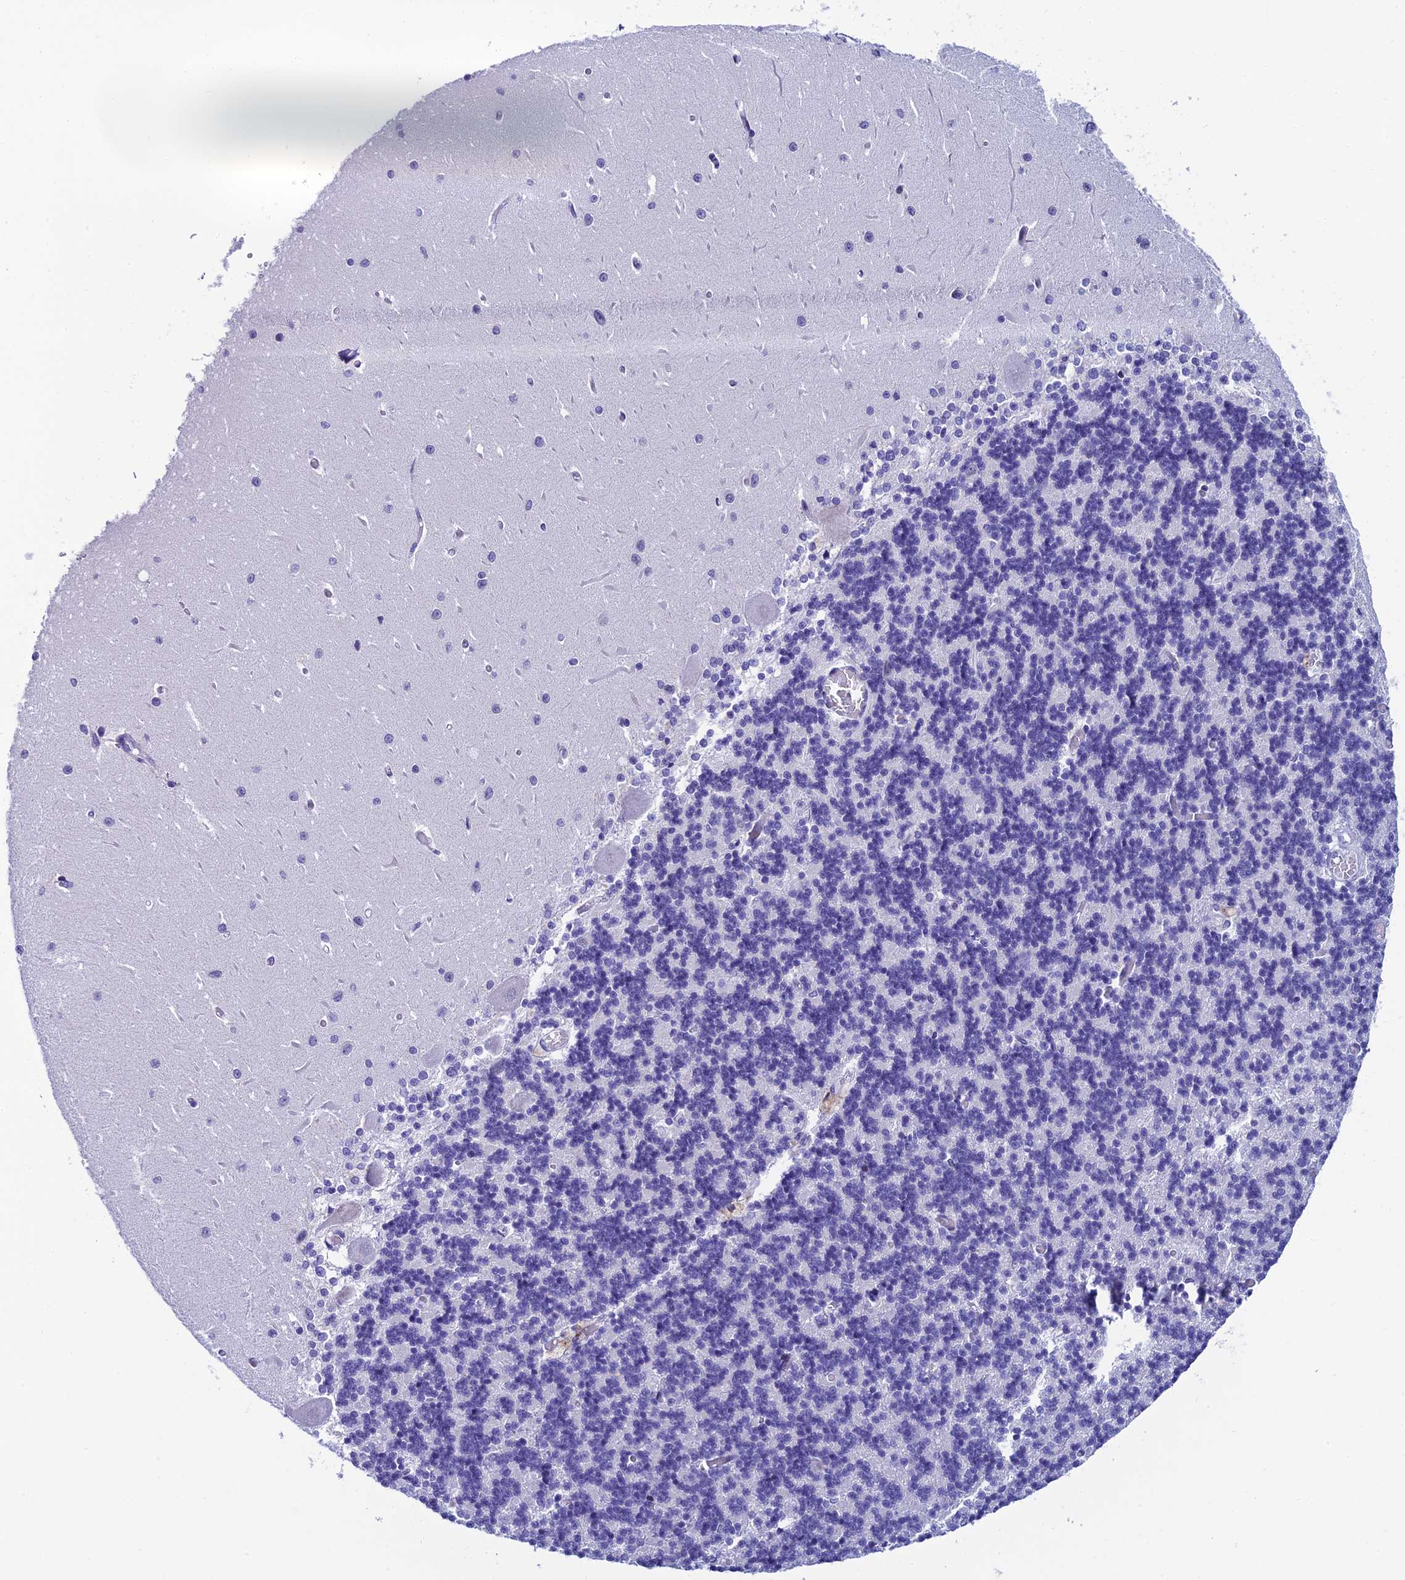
{"staining": {"intensity": "negative", "quantity": "none", "location": "none"}, "tissue": "cerebellum", "cell_type": "Cells in granular layer", "image_type": "normal", "snomed": [{"axis": "morphology", "description": "Normal tissue, NOS"}, {"axis": "topography", "description": "Cerebellum"}], "caption": "Protein analysis of unremarkable cerebellum reveals no significant staining in cells in granular layer. (Brightfield microscopy of DAB IHC at high magnification).", "gene": "REEP4", "patient": {"sex": "male", "age": 37}}